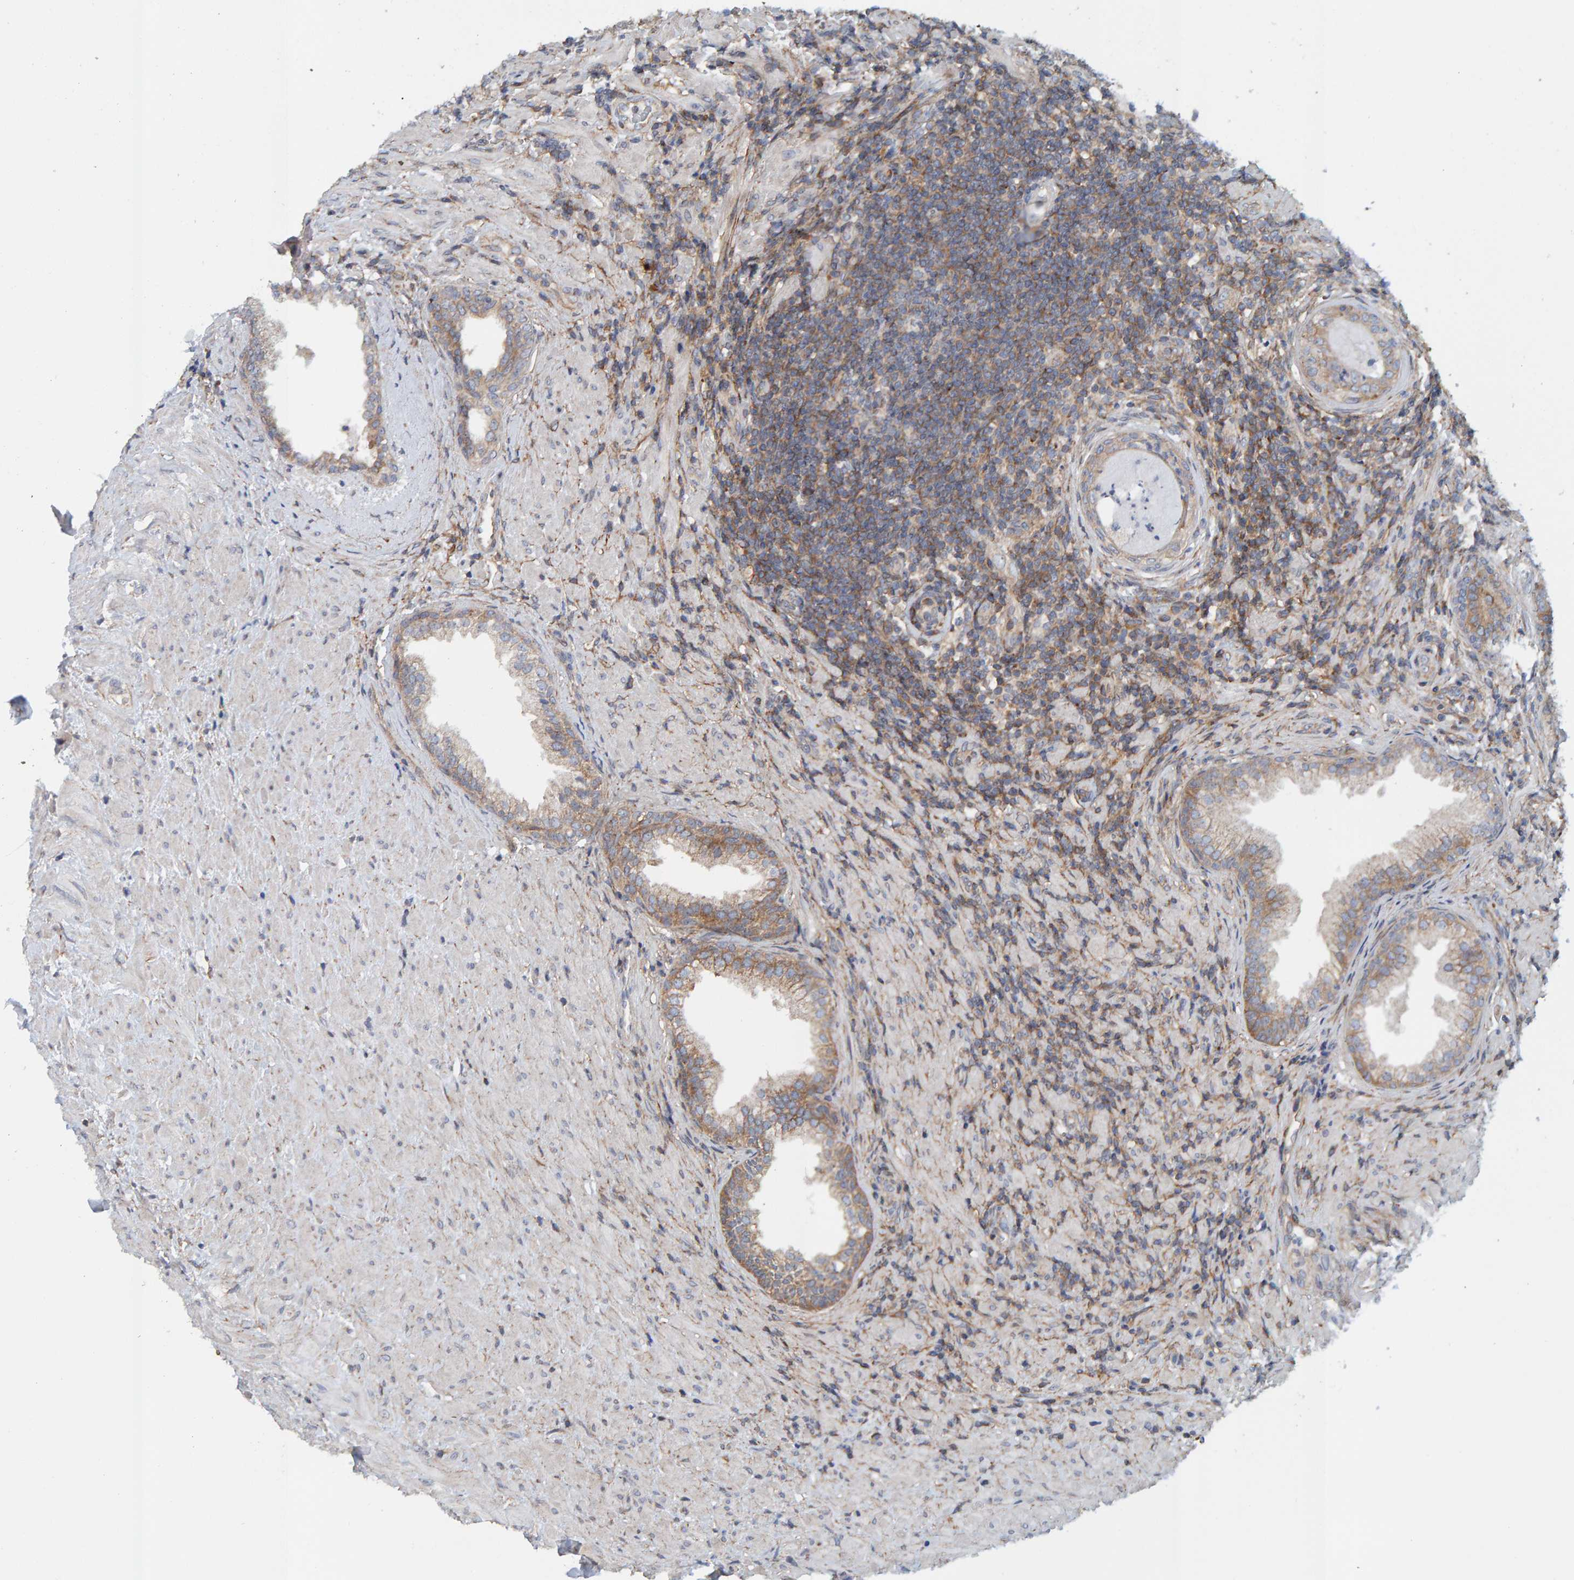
{"staining": {"intensity": "moderate", "quantity": "25%-75%", "location": "cytoplasmic/membranous"}, "tissue": "prostate", "cell_type": "Glandular cells", "image_type": "normal", "snomed": [{"axis": "morphology", "description": "Normal tissue, NOS"}, {"axis": "topography", "description": "Prostate"}], "caption": "A high-resolution photomicrograph shows immunohistochemistry staining of normal prostate, which shows moderate cytoplasmic/membranous staining in about 25%-75% of glandular cells. (brown staining indicates protein expression, while blue staining denotes nuclei).", "gene": "RGP1", "patient": {"sex": "male", "age": 76}}